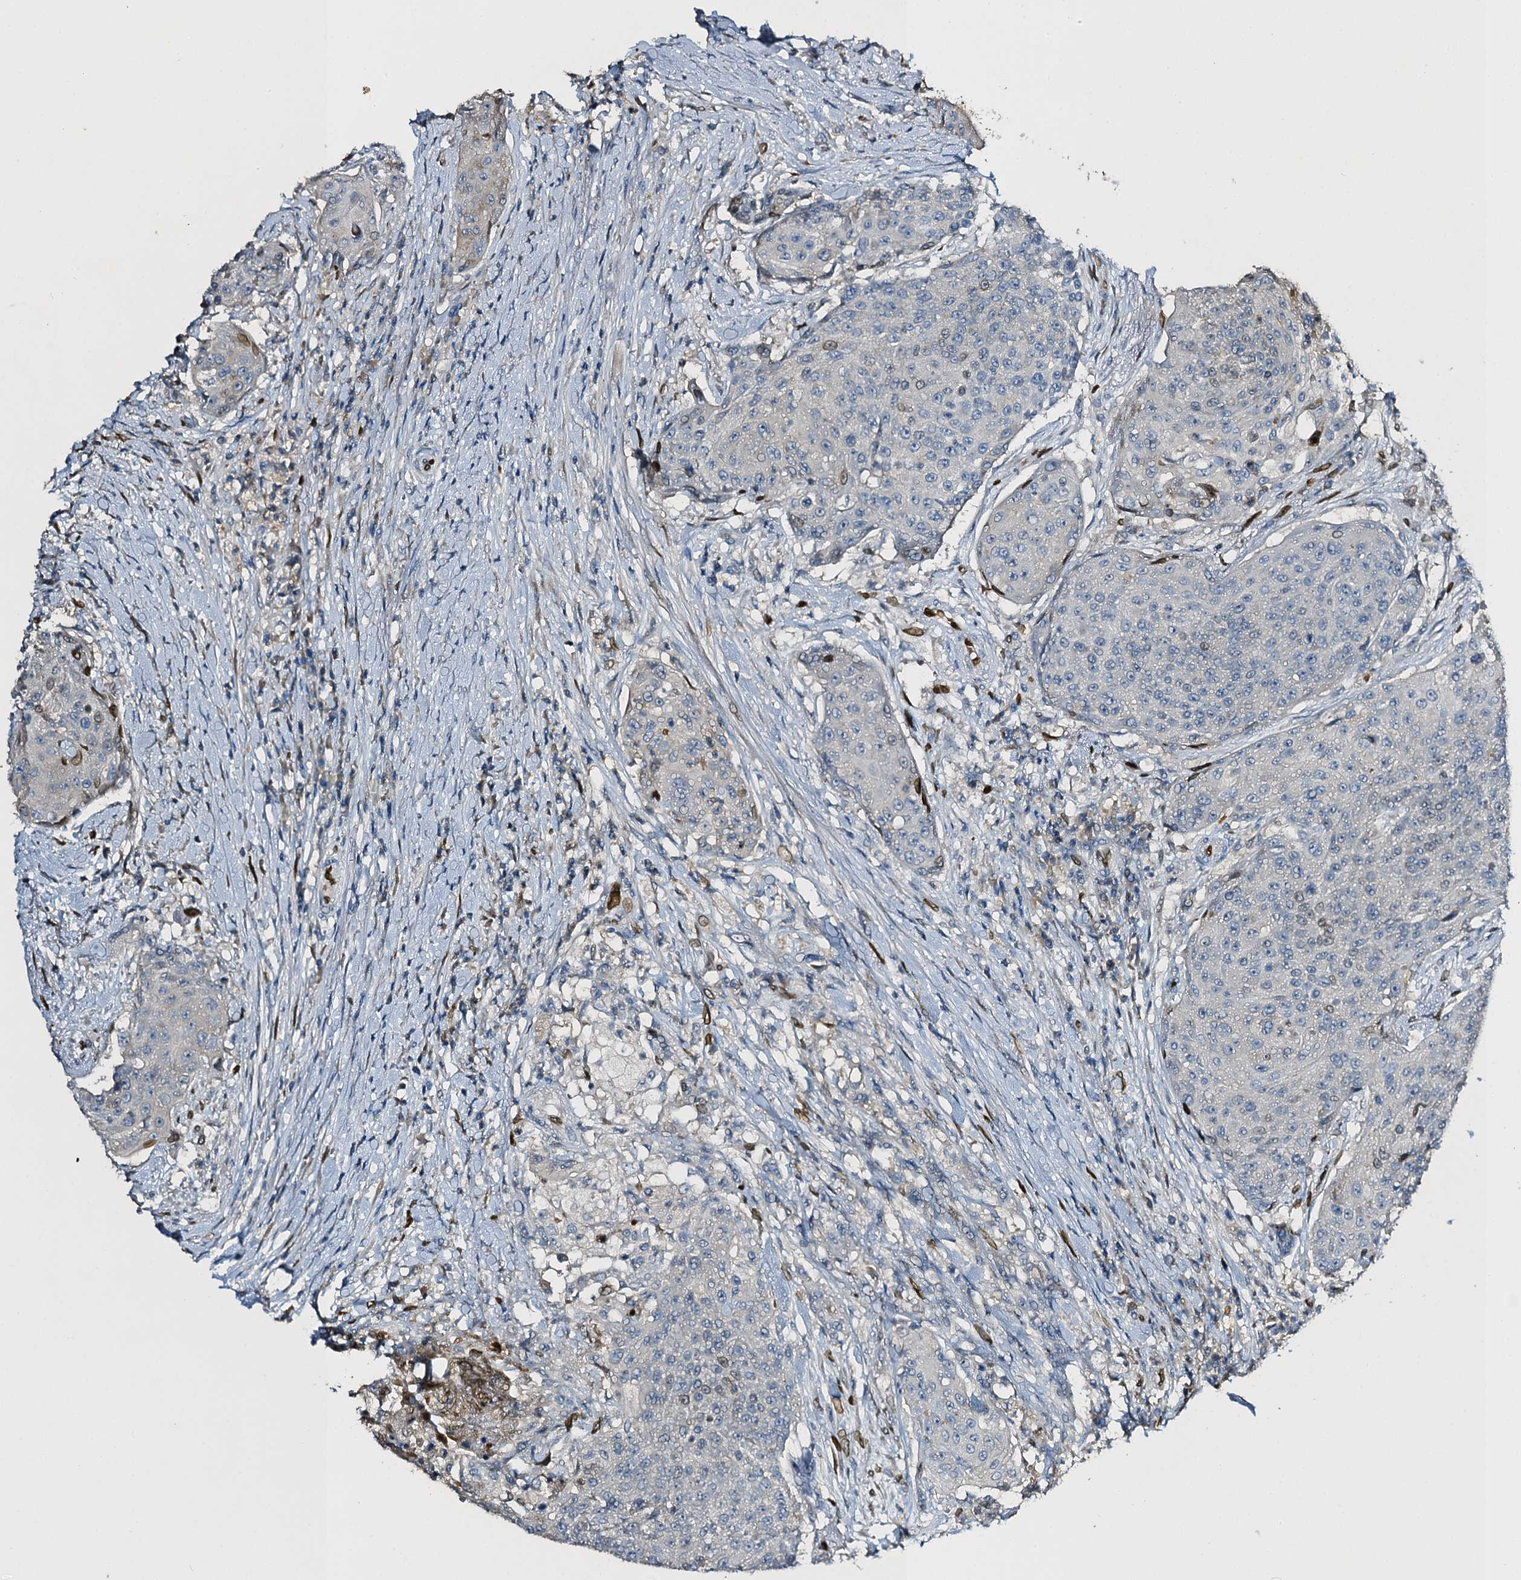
{"staining": {"intensity": "negative", "quantity": "none", "location": "none"}, "tissue": "urothelial cancer", "cell_type": "Tumor cells", "image_type": "cancer", "snomed": [{"axis": "morphology", "description": "Urothelial carcinoma, High grade"}, {"axis": "topography", "description": "Urinary bladder"}], "caption": "Tumor cells are negative for protein expression in human urothelial carcinoma (high-grade).", "gene": "SLC11A2", "patient": {"sex": "female", "age": 63}}